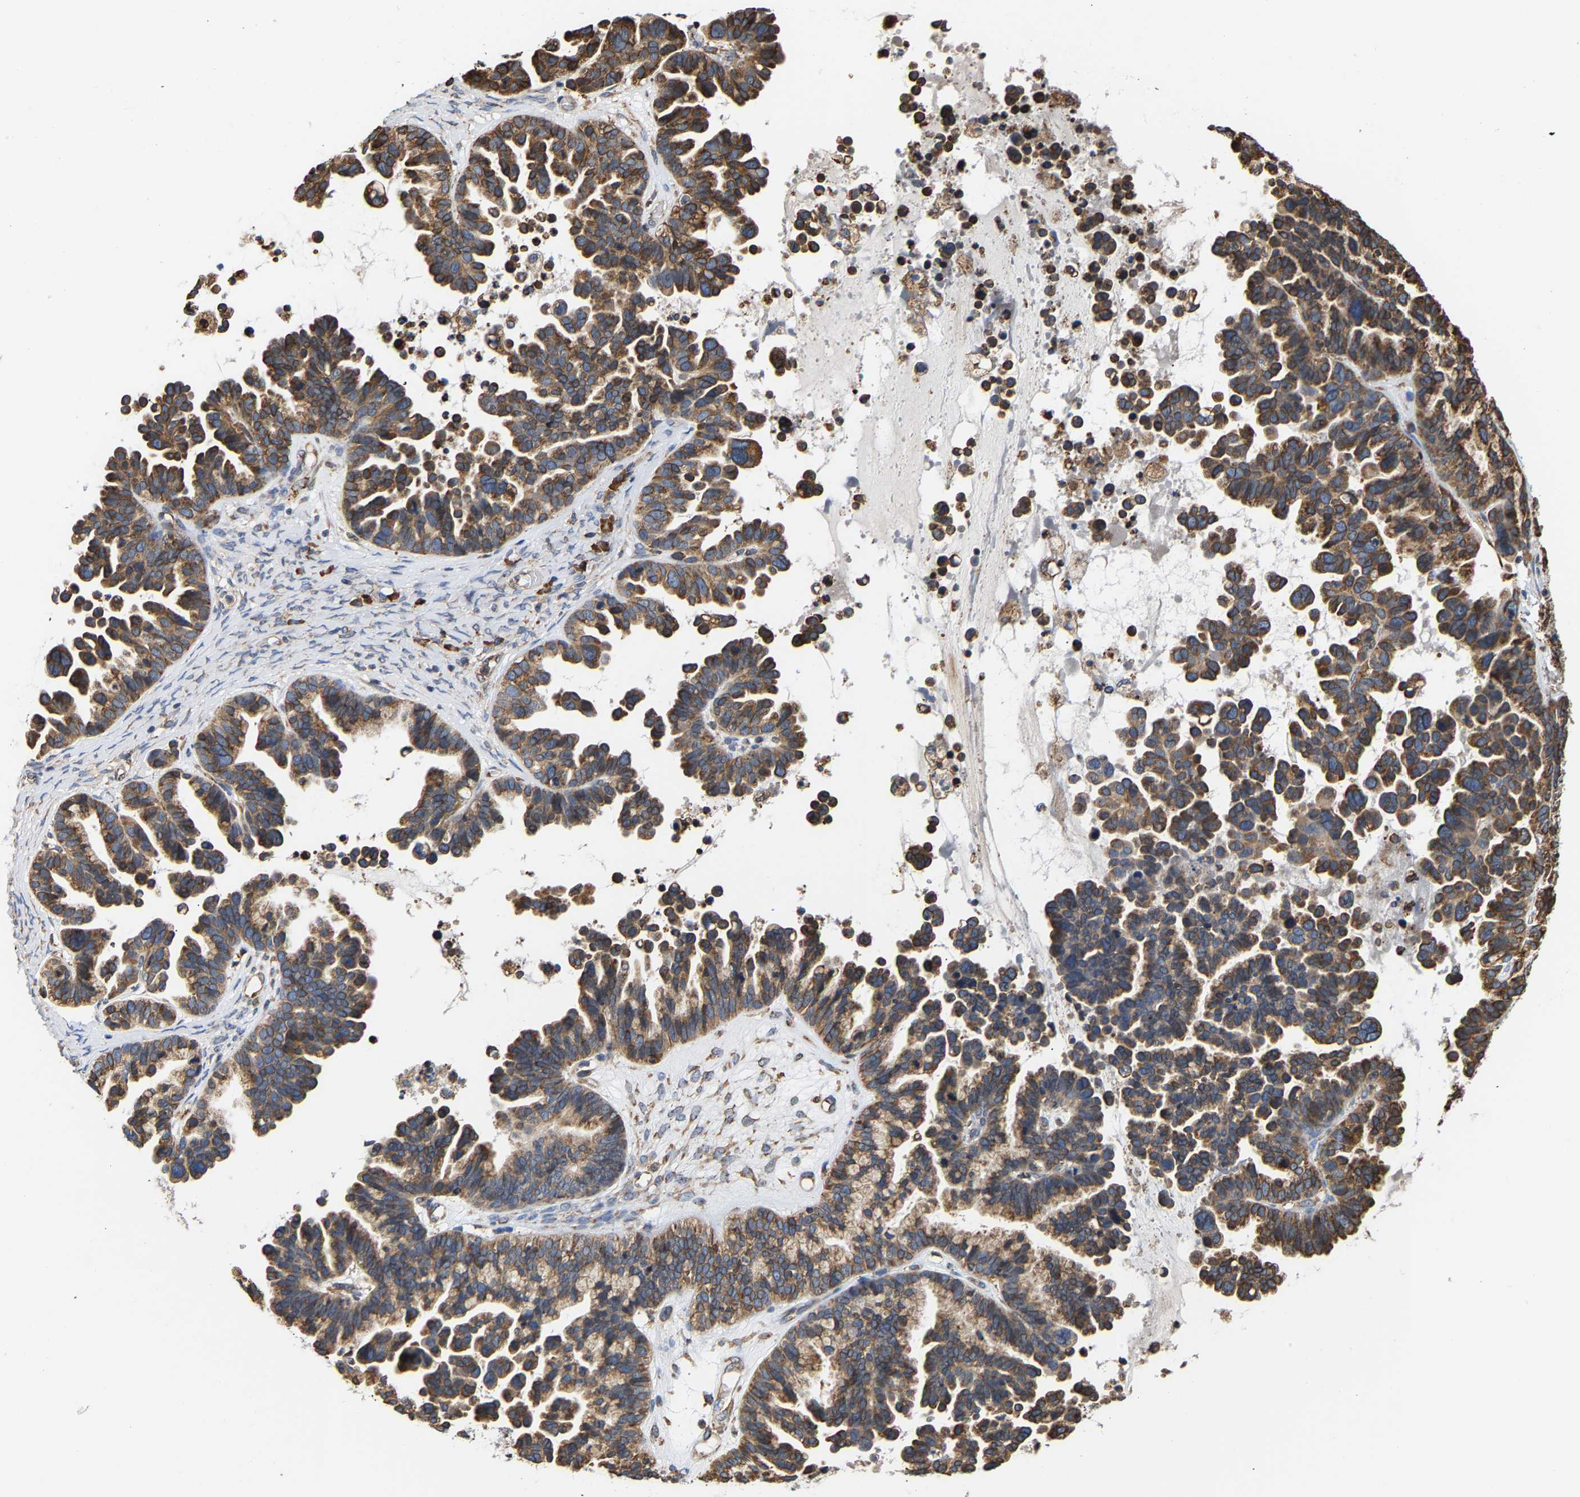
{"staining": {"intensity": "moderate", "quantity": ">75%", "location": "cytoplasmic/membranous"}, "tissue": "ovarian cancer", "cell_type": "Tumor cells", "image_type": "cancer", "snomed": [{"axis": "morphology", "description": "Cystadenocarcinoma, serous, NOS"}, {"axis": "topography", "description": "Ovary"}], "caption": "IHC image of human ovarian serous cystadenocarcinoma stained for a protein (brown), which displays medium levels of moderate cytoplasmic/membranous positivity in about >75% of tumor cells.", "gene": "ARAP1", "patient": {"sex": "female", "age": 56}}